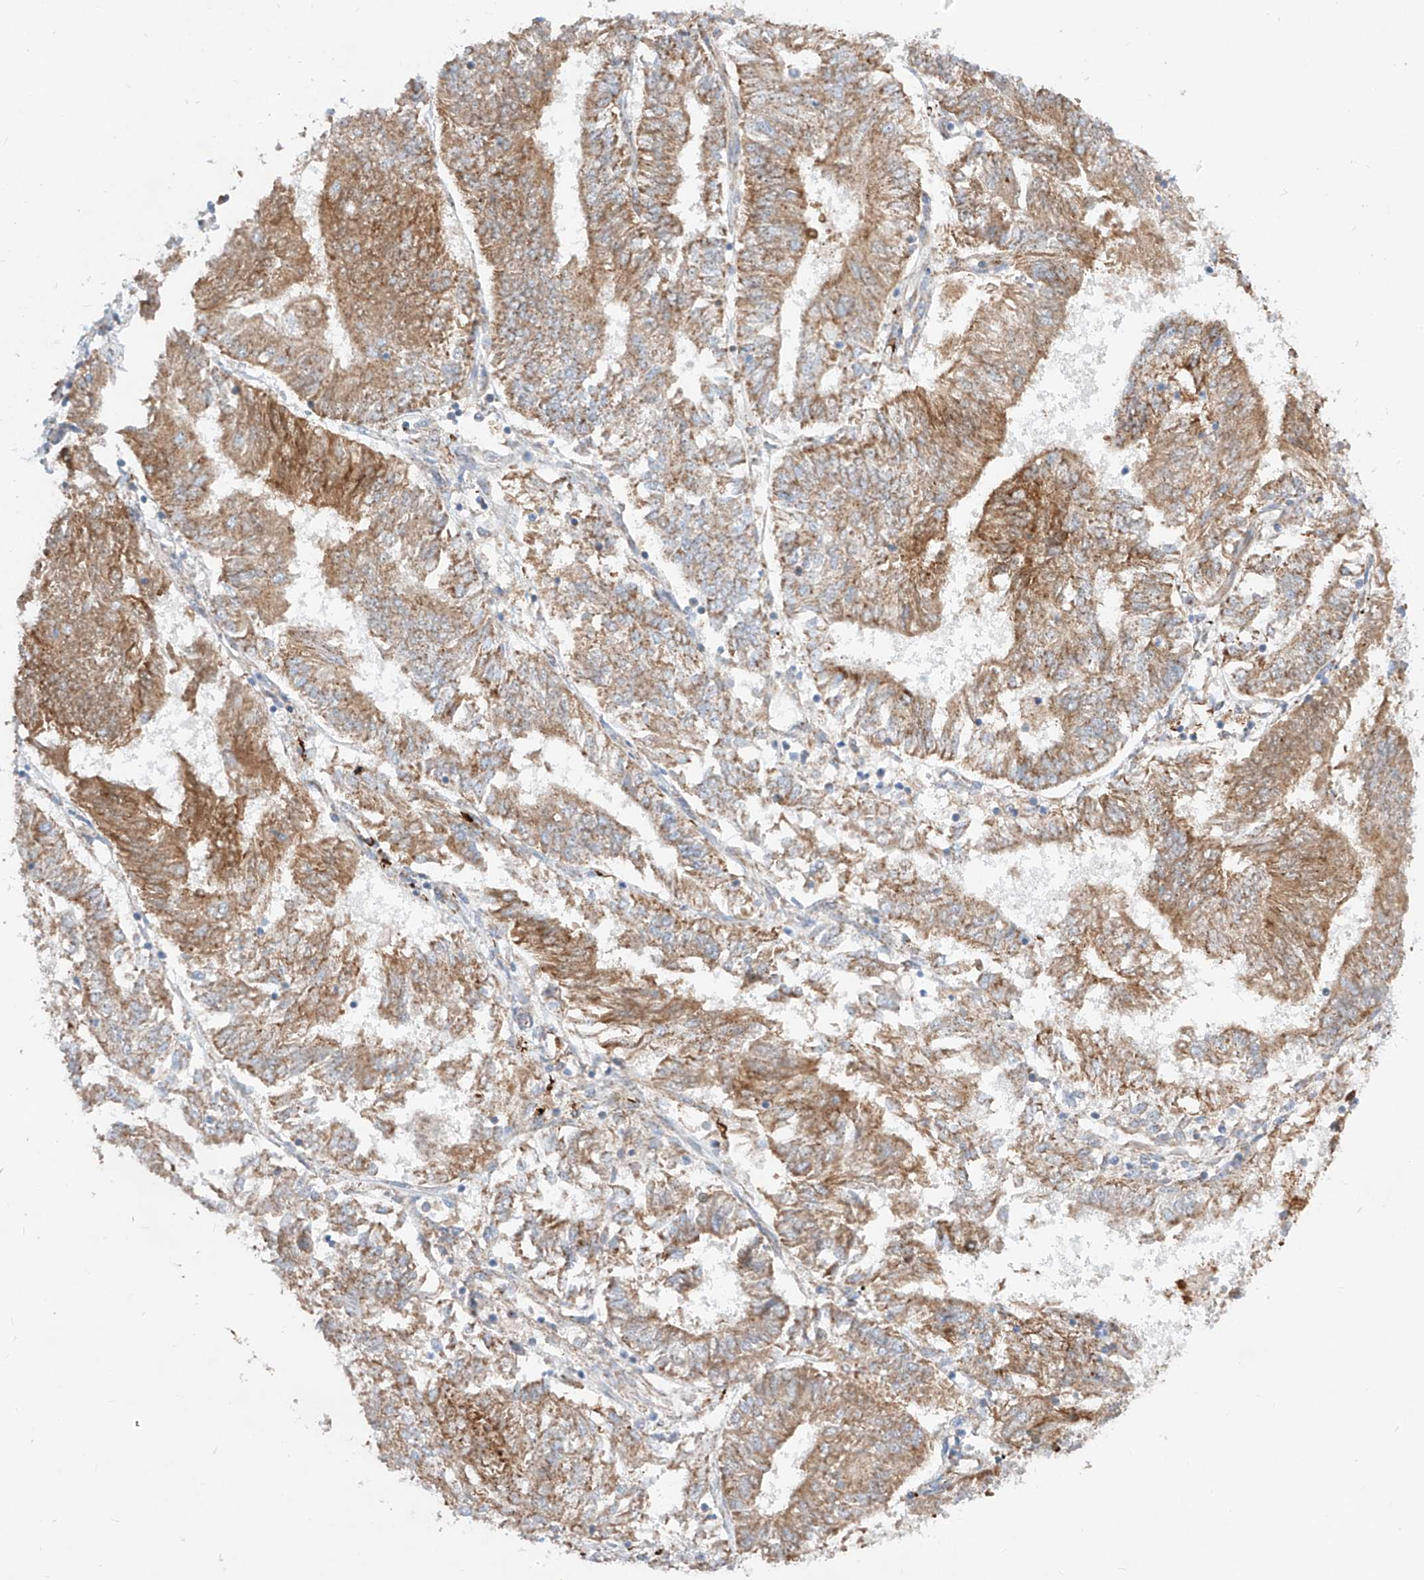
{"staining": {"intensity": "strong", "quantity": ">75%", "location": "cytoplasmic/membranous"}, "tissue": "endometrial cancer", "cell_type": "Tumor cells", "image_type": "cancer", "snomed": [{"axis": "morphology", "description": "Adenocarcinoma, NOS"}, {"axis": "topography", "description": "Endometrium"}], "caption": "Adenocarcinoma (endometrial) stained with a protein marker displays strong staining in tumor cells.", "gene": "CST9", "patient": {"sex": "female", "age": 58}}